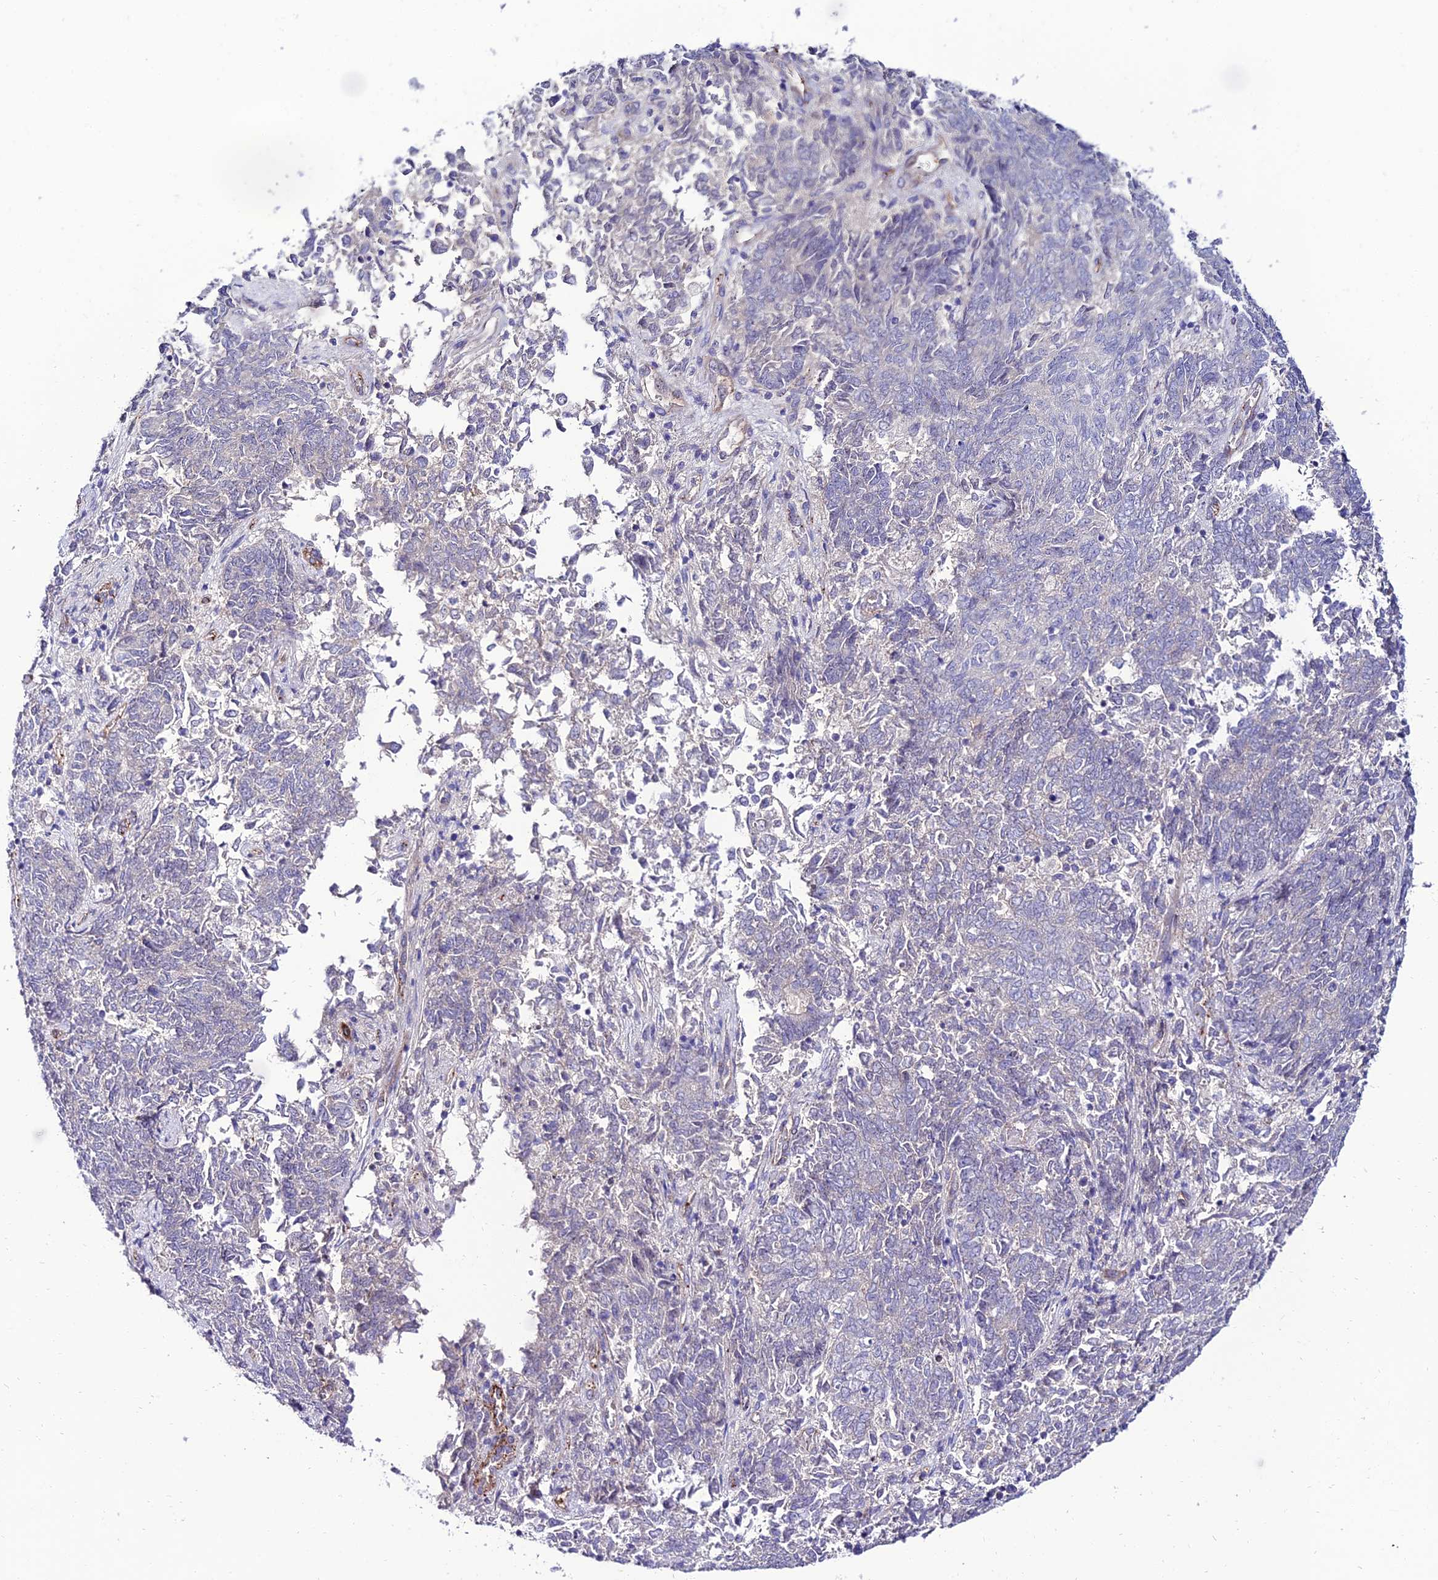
{"staining": {"intensity": "negative", "quantity": "none", "location": "none"}, "tissue": "endometrial cancer", "cell_type": "Tumor cells", "image_type": "cancer", "snomed": [{"axis": "morphology", "description": "Adenocarcinoma, NOS"}, {"axis": "topography", "description": "Endometrium"}], "caption": "Immunohistochemistry (IHC) histopathology image of neoplastic tissue: endometrial cancer stained with DAB (3,3'-diaminobenzidine) exhibits no significant protein positivity in tumor cells. (DAB immunohistochemistry (IHC), high magnification).", "gene": "ALDH3B2", "patient": {"sex": "female", "age": 80}}